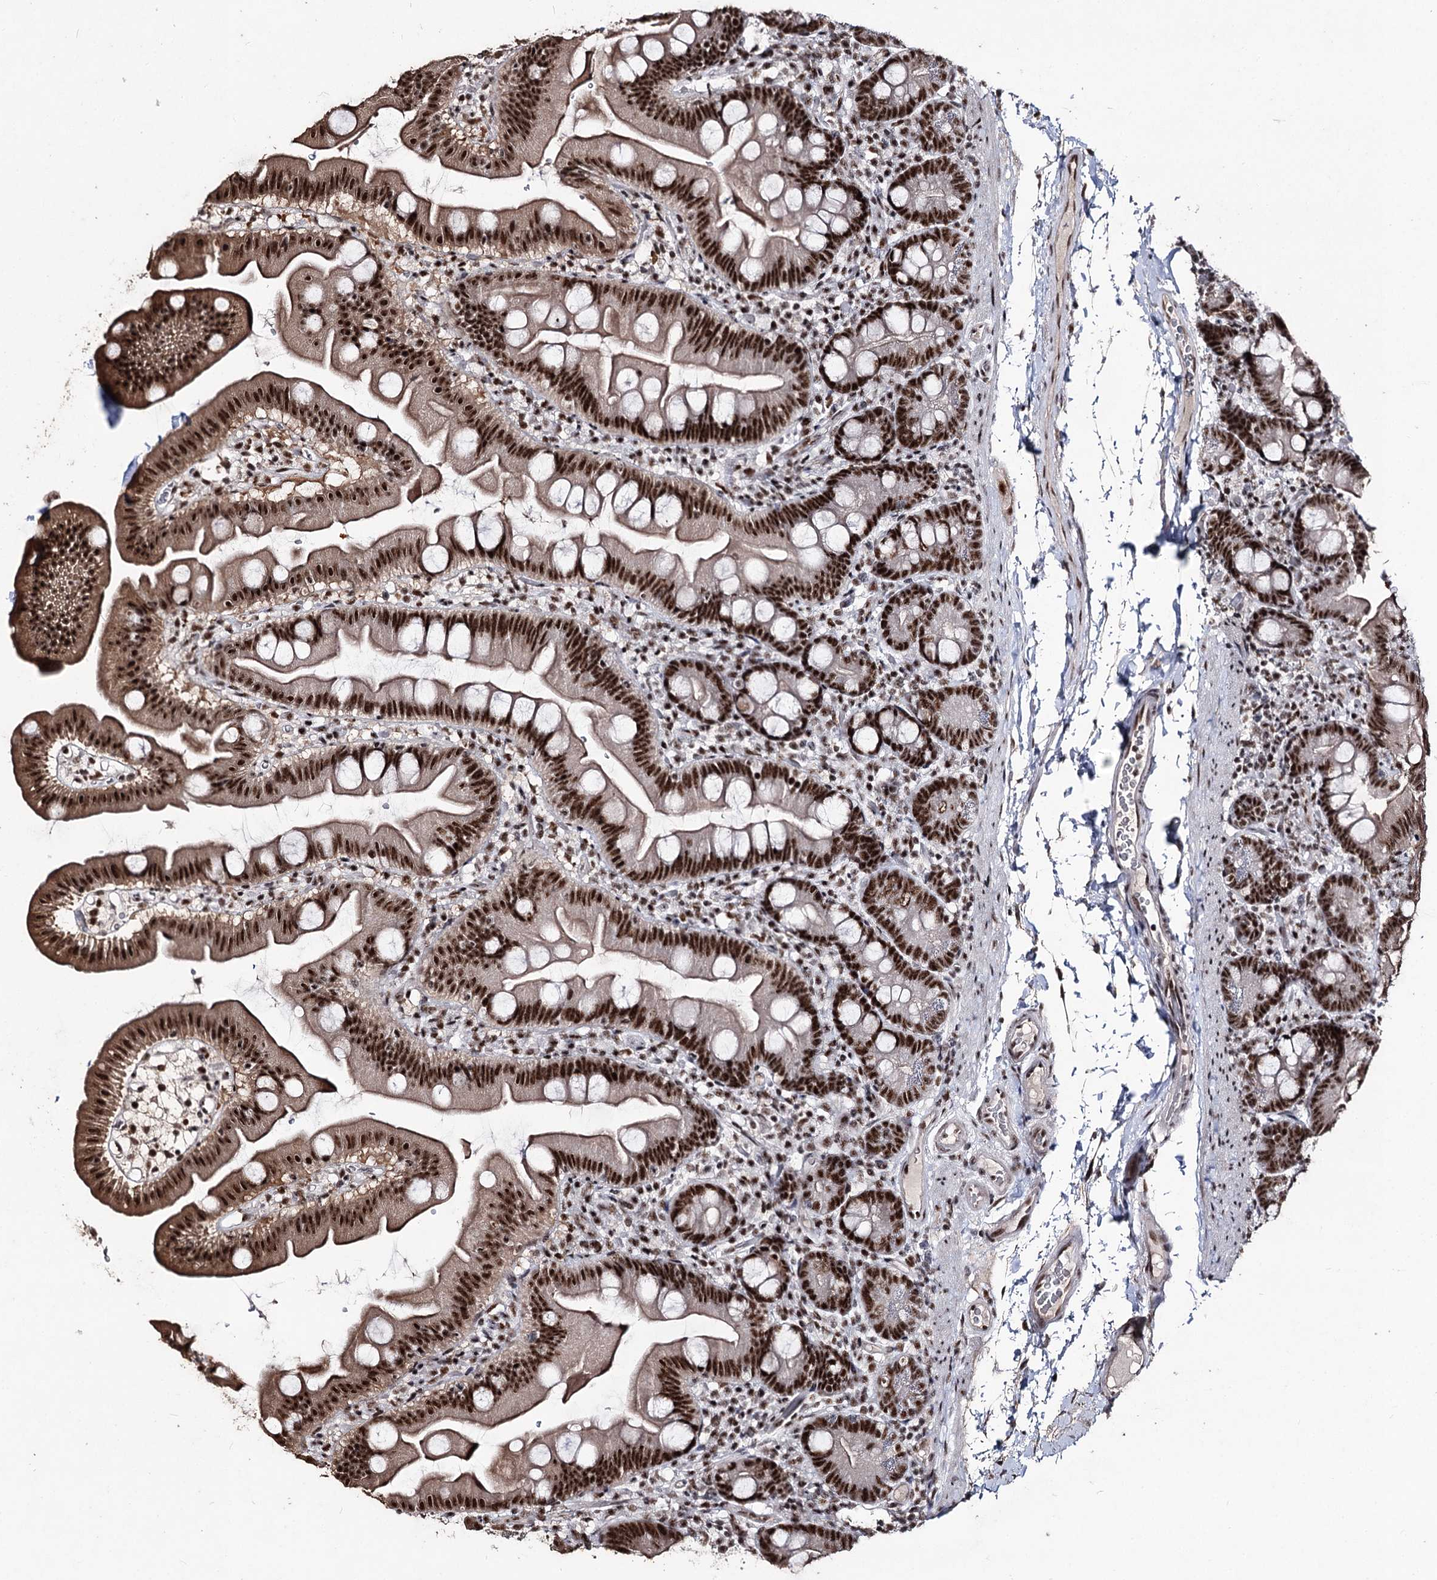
{"staining": {"intensity": "strong", "quantity": ">75%", "location": "nuclear"}, "tissue": "small intestine", "cell_type": "Glandular cells", "image_type": "normal", "snomed": [{"axis": "morphology", "description": "Normal tissue, NOS"}, {"axis": "topography", "description": "Small intestine"}], "caption": "This is a histology image of IHC staining of unremarkable small intestine, which shows strong expression in the nuclear of glandular cells.", "gene": "U2SURP", "patient": {"sex": "female", "age": 68}}